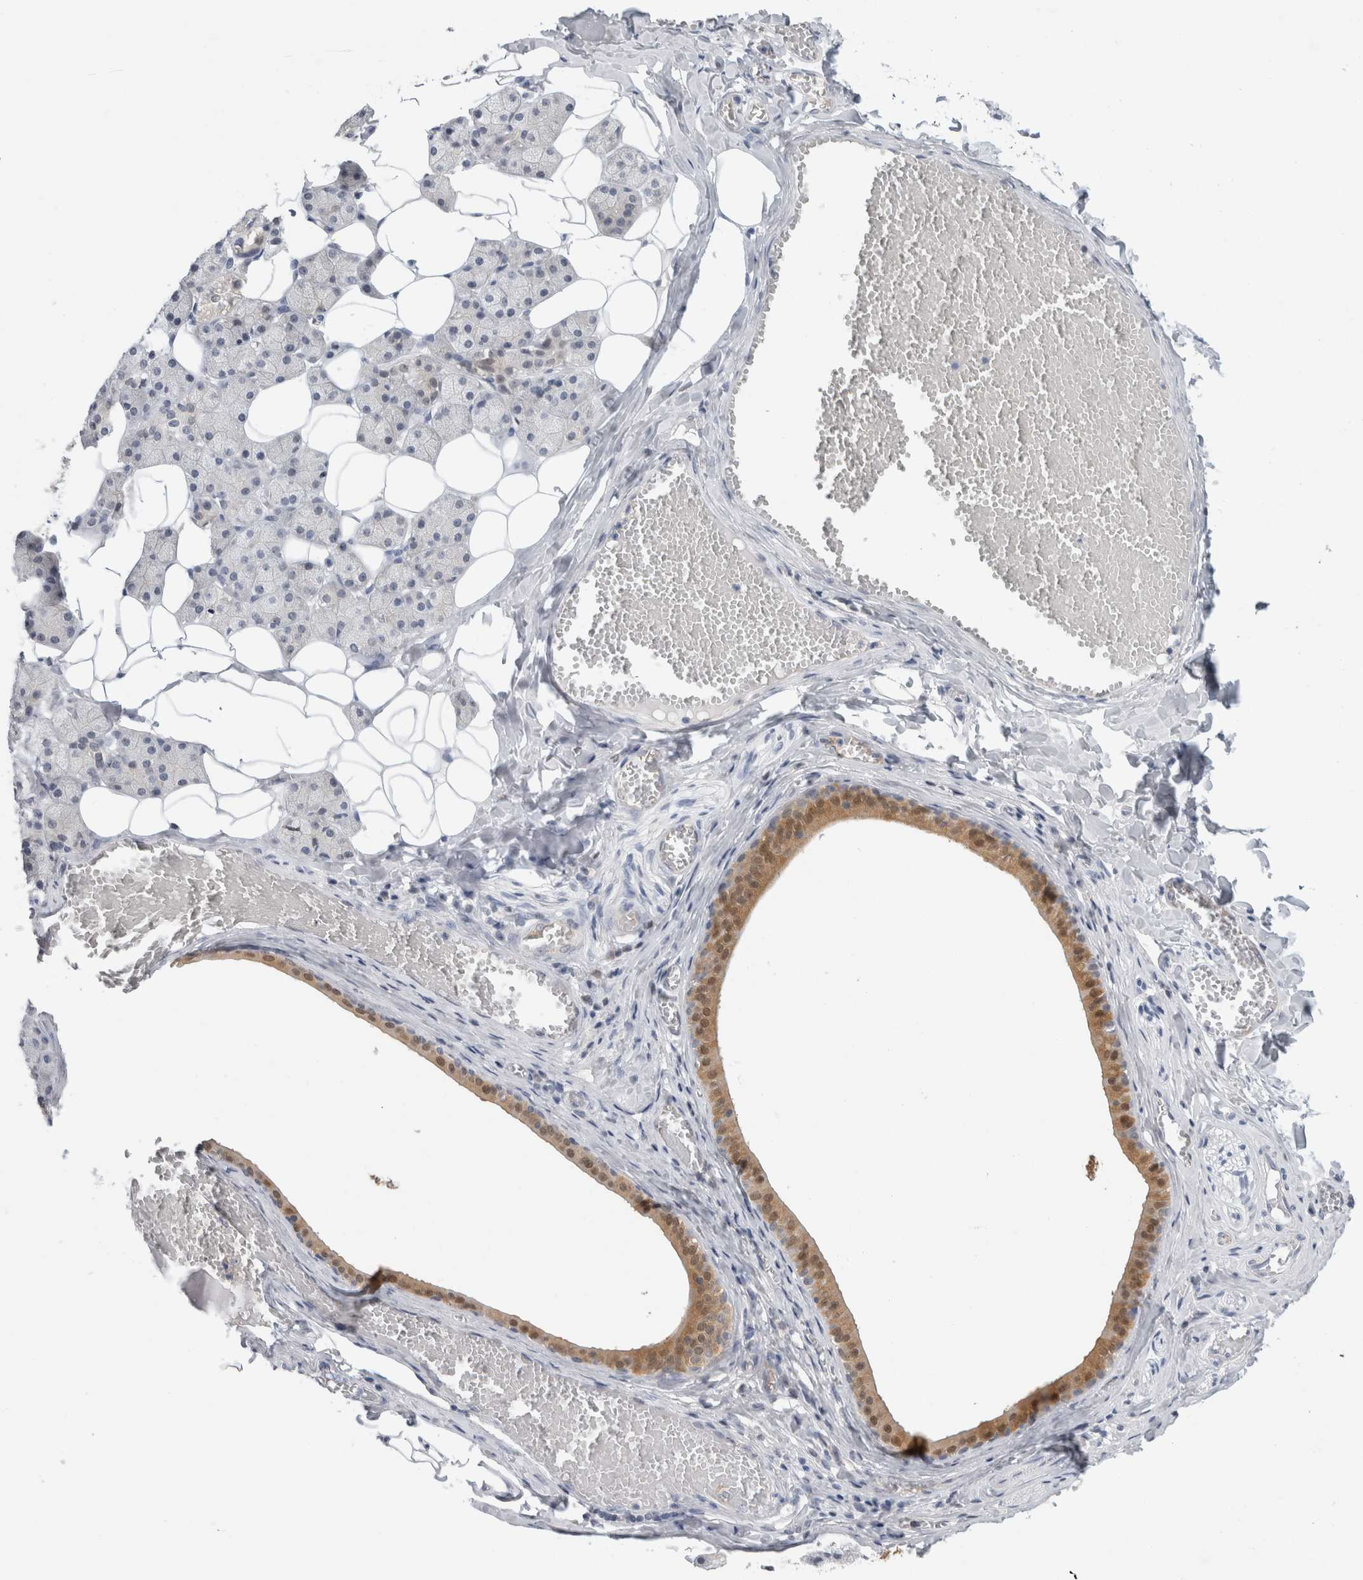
{"staining": {"intensity": "moderate", "quantity": "<25%", "location": "cytoplasmic/membranous,nuclear"}, "tissue": "salivary gland", "cell_type": "Glandular cells", "image_type": "normal", "snomed": [{"axis": "morphology", "description": "Normal tissue, NOS"}, {"axis": "topography", "description": "Salivary gland"}], "caption": "Immunohistochemistry (IHC) micrograph of benign human salivary gland stained for a protein (brown), which demonstrates low levels of moderate cytoplasmic/membranous,nuclear staining in approximately <25% of glandular cells.", "gene": "CASP6", "patient": {"sex": "female", "age": 33}}